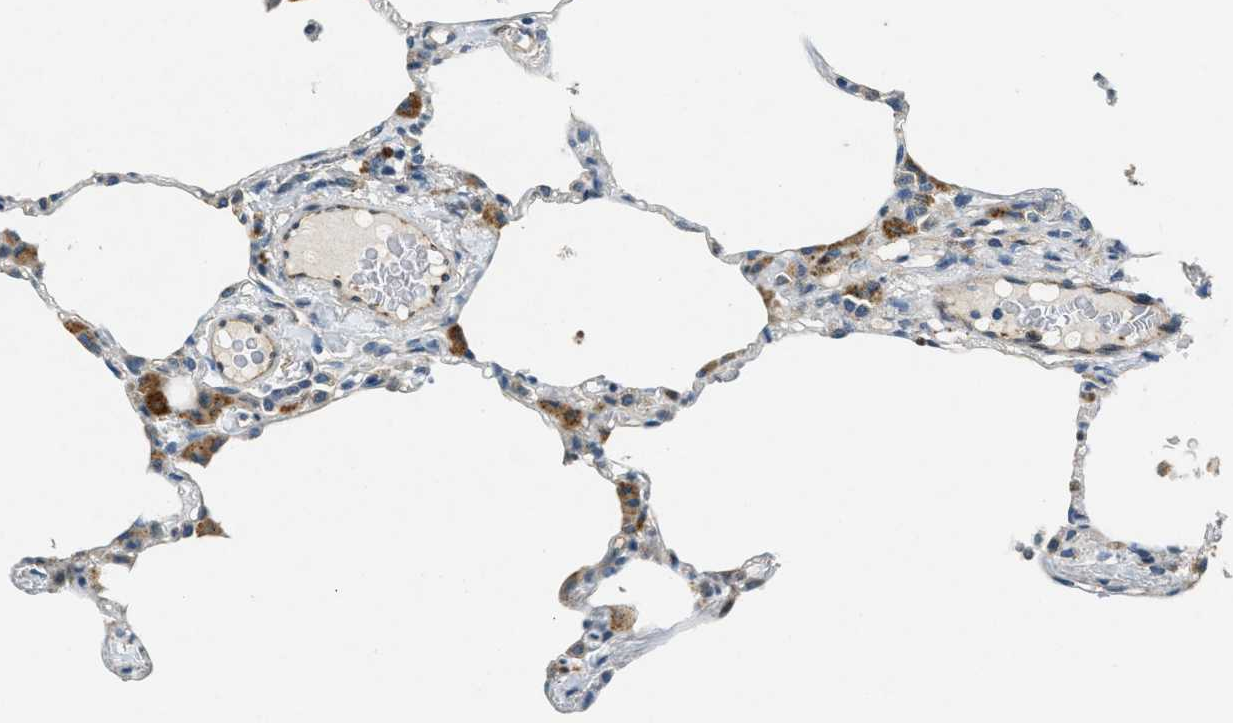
{"staining": {"intensity": "negative", "quantity": "none", "location": "none"}, "tissue": "lung", "cell_type": "Alveolar cells", "image_type": "normal", "snomed": [{"axis": "morphology", "description": "Normal tissue, NOS"}, {"axis": "topography", "description": "Lung"}], "caption": "Alveolar cells are negative for brown protein staining in normal lung.", "gene": "RAB3D", "patient": {"sex": "female", "age": 49}}